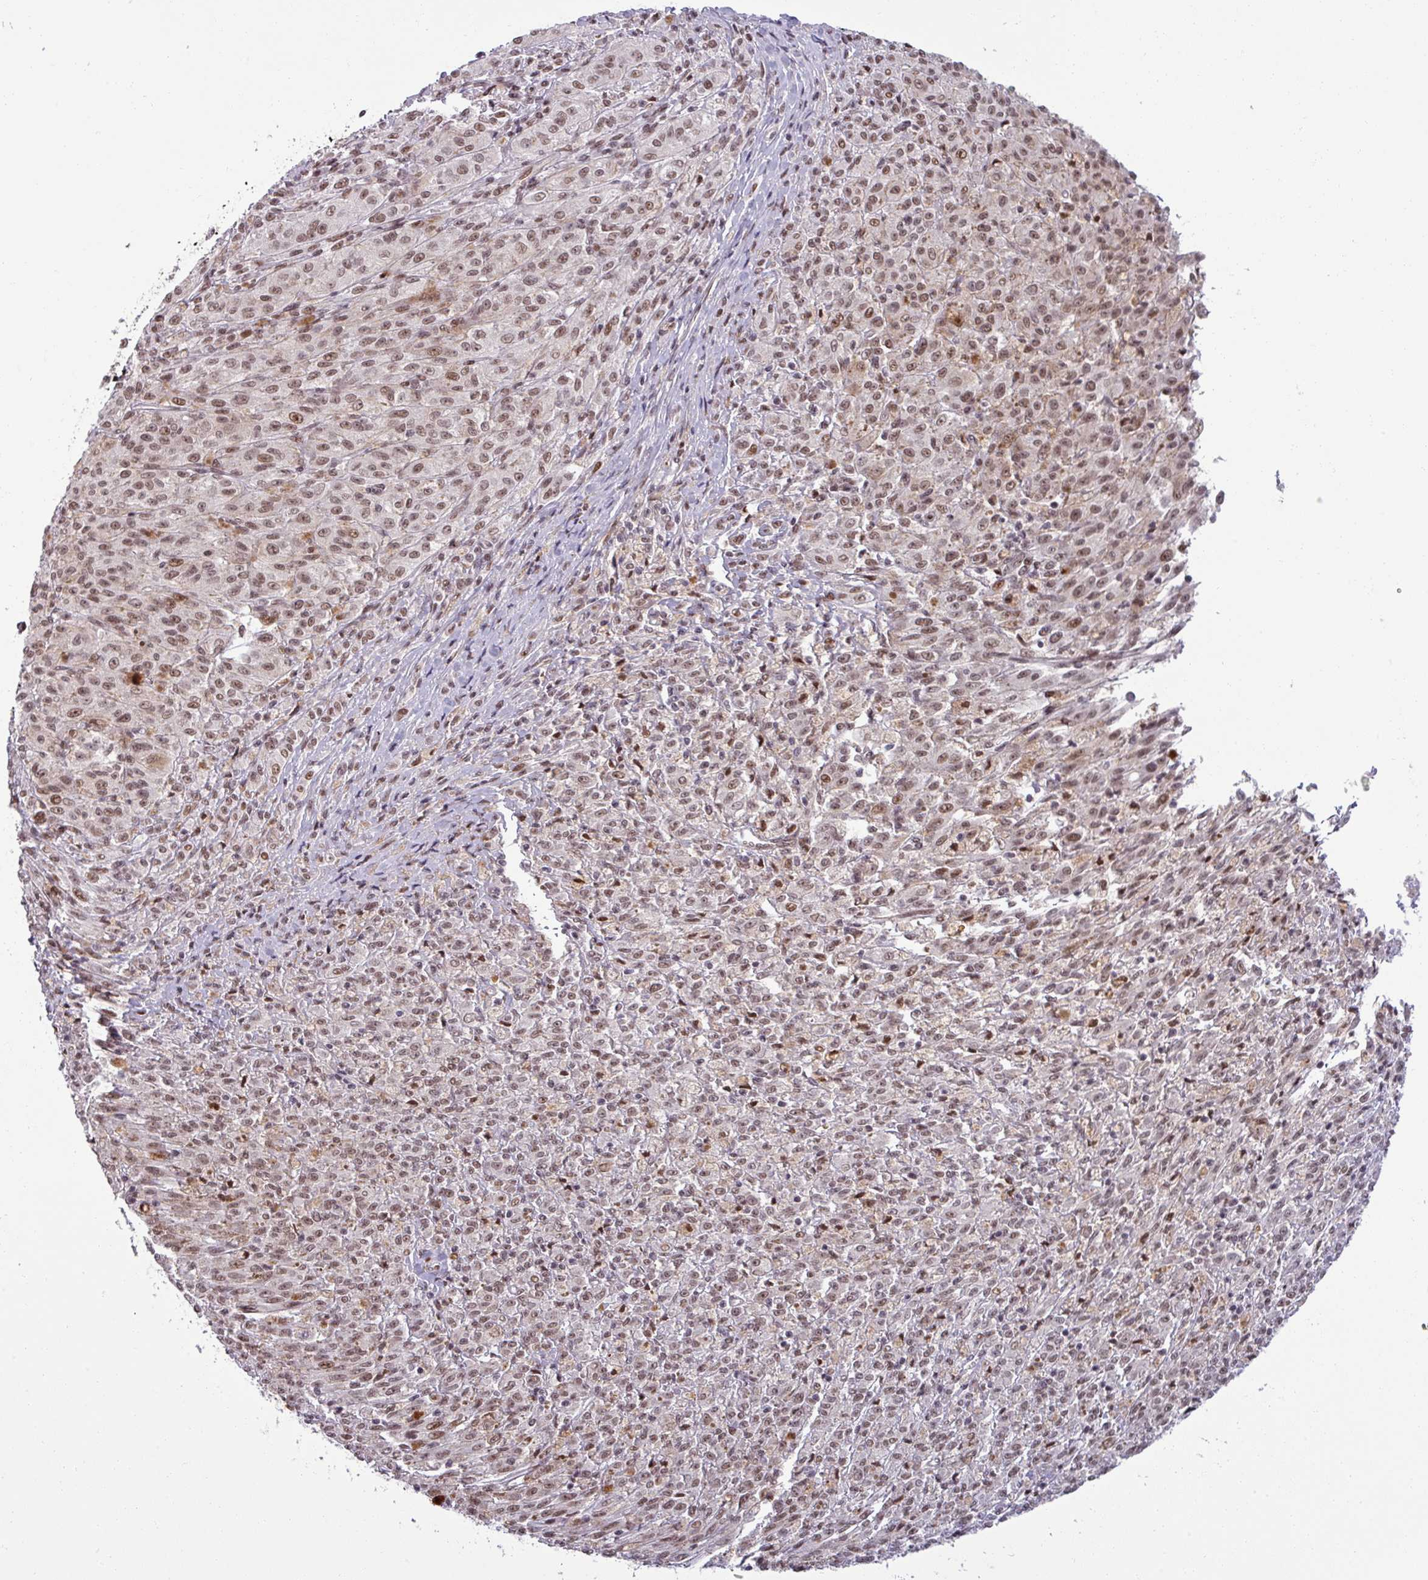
{"staining": {"intensity": "moderate", "quantity": ">75%", "location": "nuclear"}, "tissue": "melanoma", "cell_type": "Tumor cells", "image_type": "cancer", "snomed": [{"axis": "morphology", "description": "Malignant melanoma, NOS"}, {"axis": "topography", "description": "Skin"}], "caption": "The histopathology image reveals a brown stain indicating the presence of a protein in the nuclear of tumor cells in melanoma.", "gene": "PTPN20", "patient": {"sex": "female", "age": 52}}